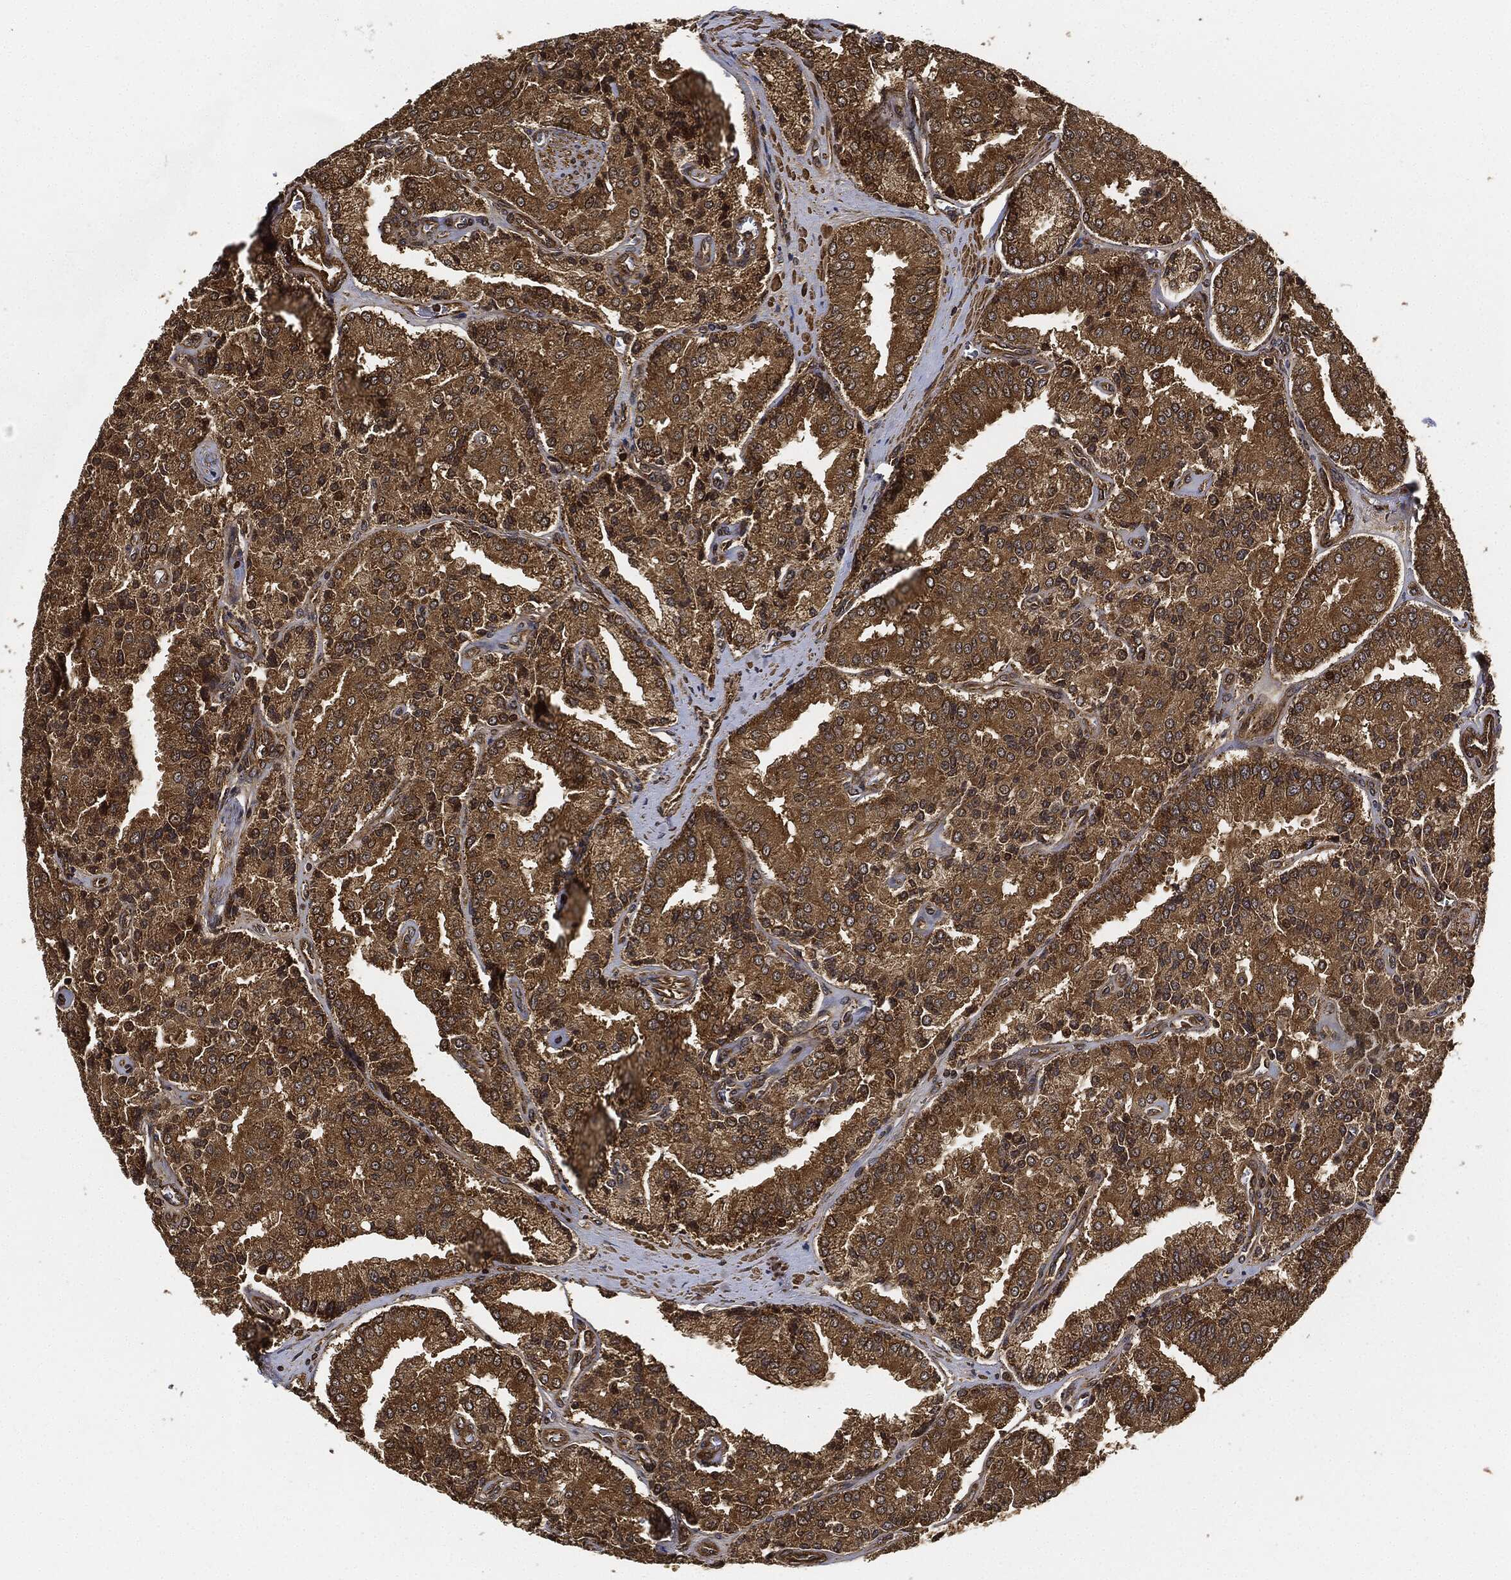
{"staining": {"intensity": "strong", "quantity": ">75%", "location": "cytoplasmic/membranous"}, "tissue": "prostate cancer", "cell_type": "Tumor cells", "image_type": "cancer", "snomed": [{"axis": "morphology", "description": "Adenocarcinoma, NOS"}, {"axis": "topography", "description": "Prostate and seminal vesicle, NOS"}, {"axis": "topography", "description": "Prostate"}], "caption": "Tumor cells demonstrate high levels of strong cytoplasmic/membranous positivity in approximately >75% of cells in human adenocarcinoma (prostate). The protein of interest is shown in brown color, while the nuclei are stained blue.", "gene": "CEP290", "patient": {"sex": "male", "age": 67}}